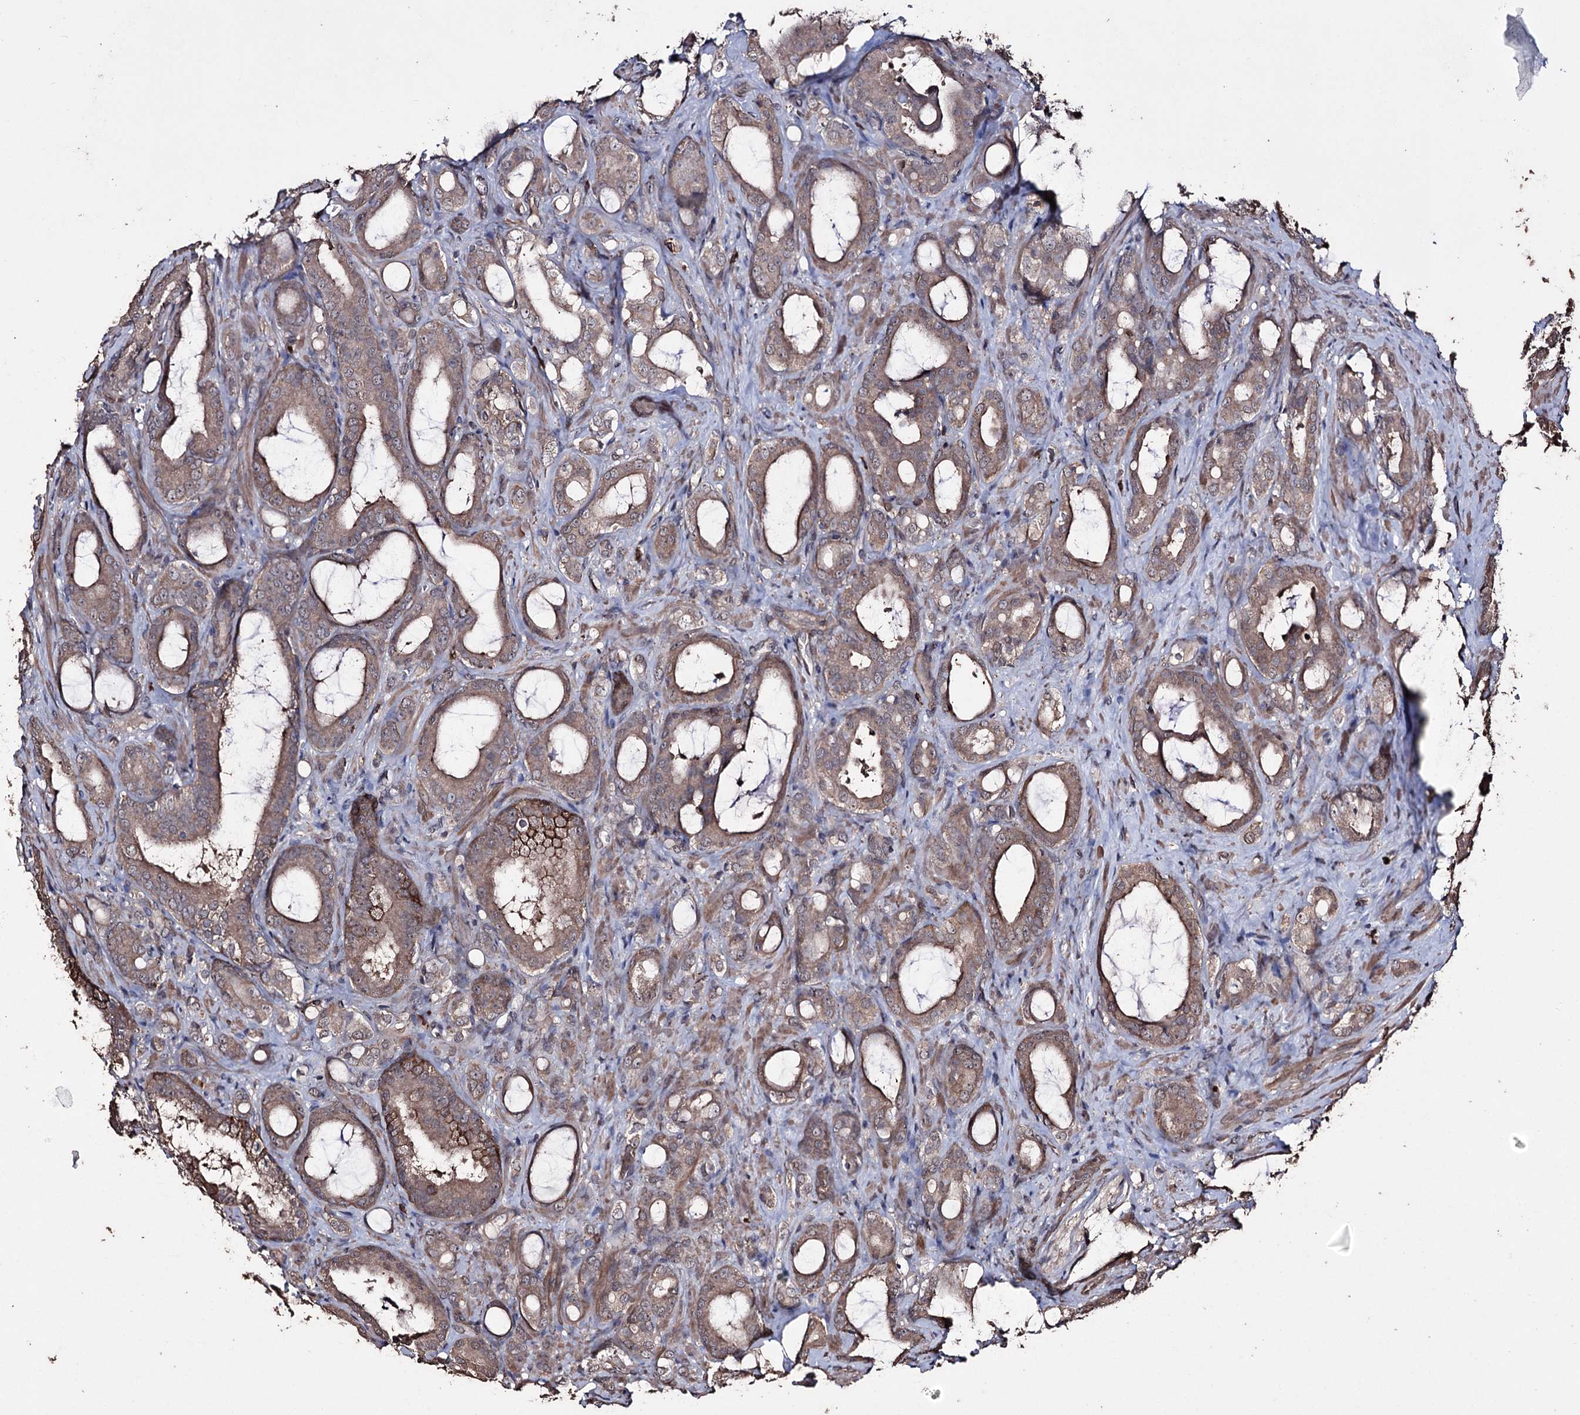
{"staining": {"intensity": "weak", "quantity": ">75%", "location": "cytoplasmic/membranous"}, "tissue": "prostate cancer", "cell_type": "Tumor cells", "image_type": "cancer", "snomed": [{"axis": "morphology", "description": "Adenocarcinoma, High grade"}, {"axis": "topography", "description": "Prostate"}], "caption": "Prostate cancer stained for a protein displays weak cytoplasmic/membranous positivity in tumor cells.", "gene": "ZNF662", "patient": {"sex": "male", "age": 72}}